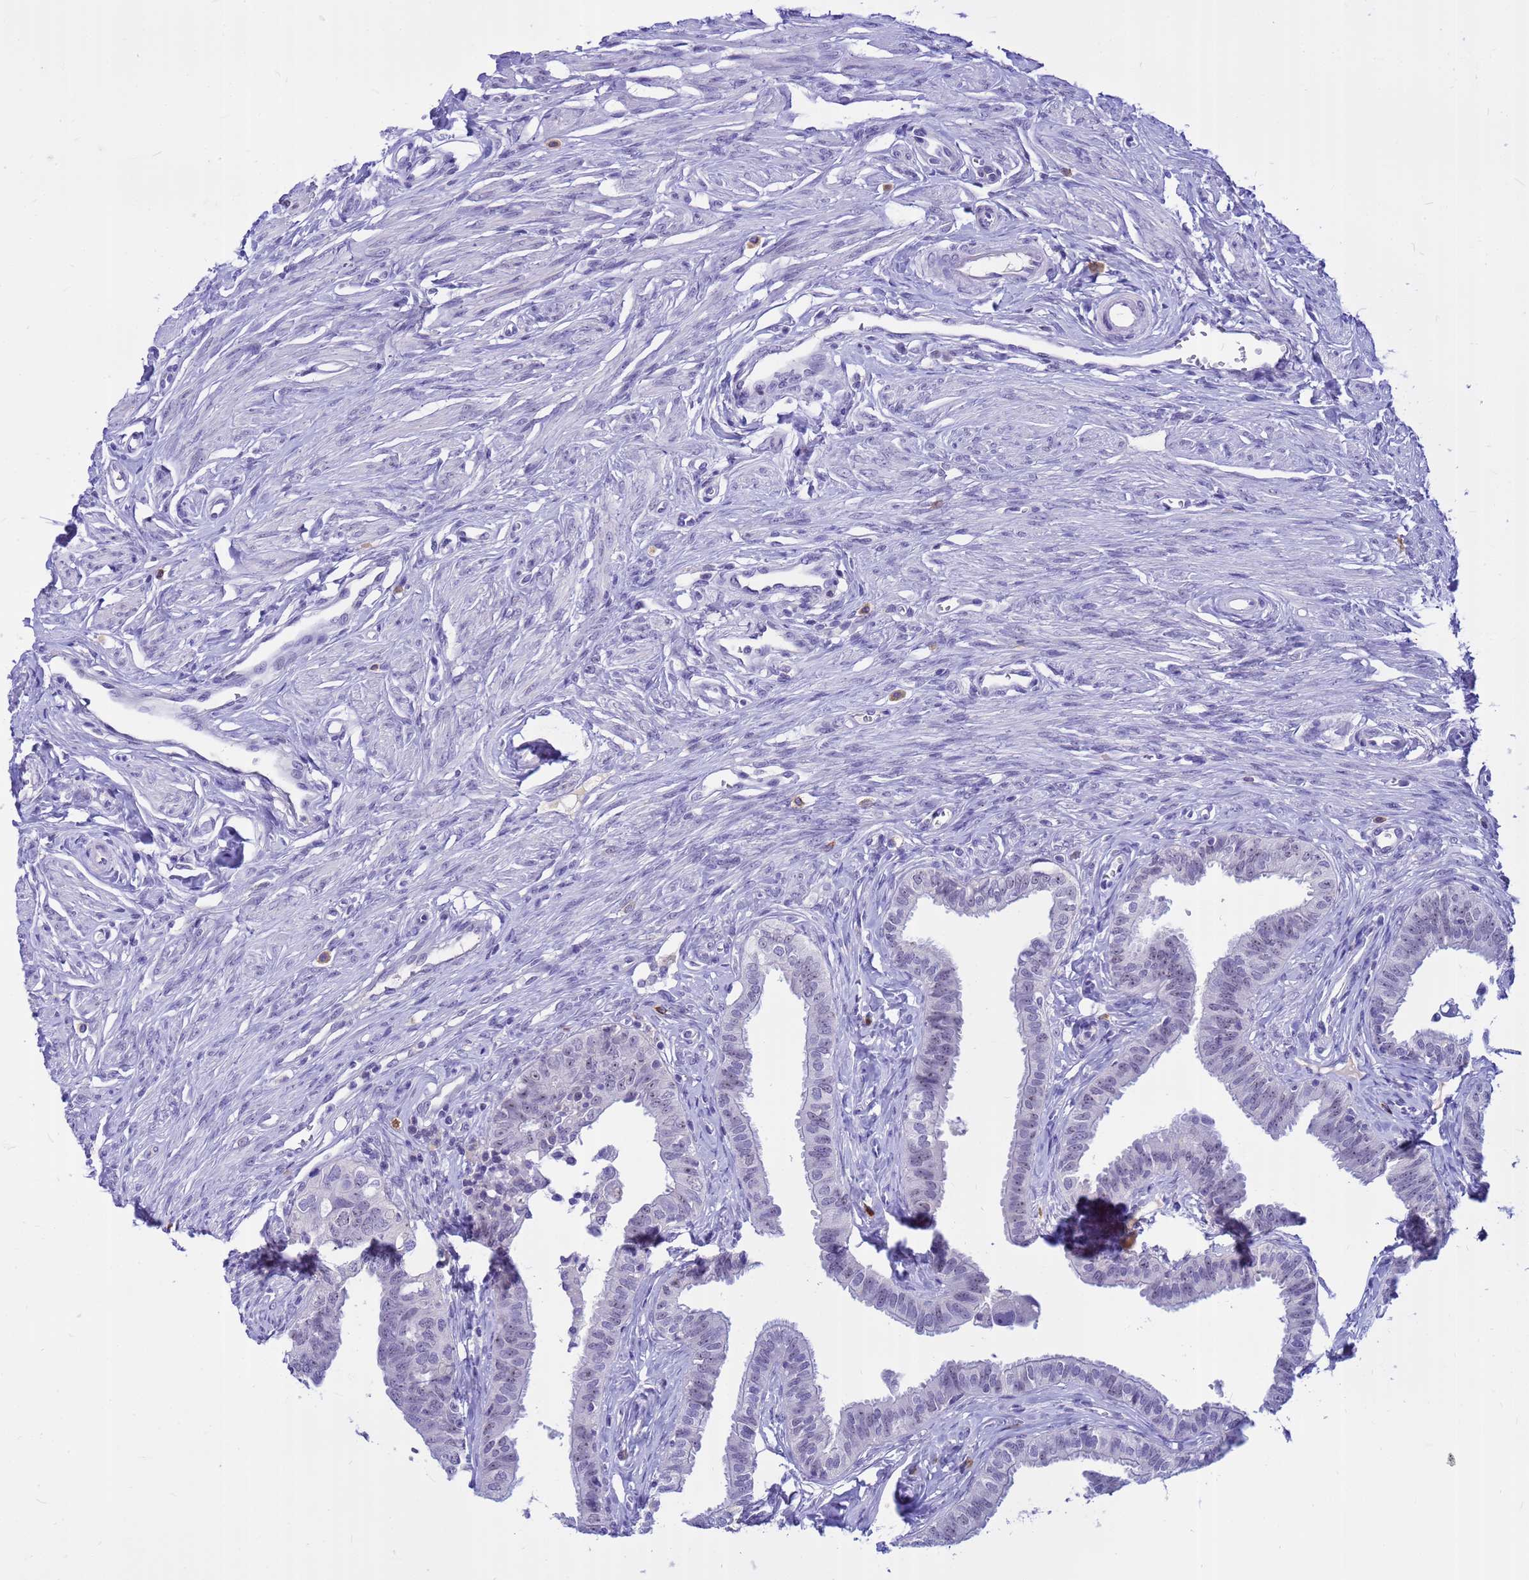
{"staining": {"intensity": "moderate", "quantity": "25%-75%", "location": "nuclear"}, "tissue": "fallopian tube", "cell_type": "Glandular cells", "image_type": "normal", "snomed": [{"axis": "morphology", "description": "Normal tissue, NOS"}, {"axis": "morphology", "description": "Carcinoma, NOS"}, {"axis": "topography", "description": "Fallopian tube"}, {"axis": "topography", "description": "Ovary"}], "caption": "Unremarkable fallopian tube demonstrates moderate nuclear staining in approximately 25%-75% of glandular cells, visualized by immunohistochemistry. (DAB (3,3'-diaminobenzidine) IHC, brown staining for protein, blue staining for nuclei).", "gene": "DMRTC2", "patient": {"sex": "female", "age": 59}}